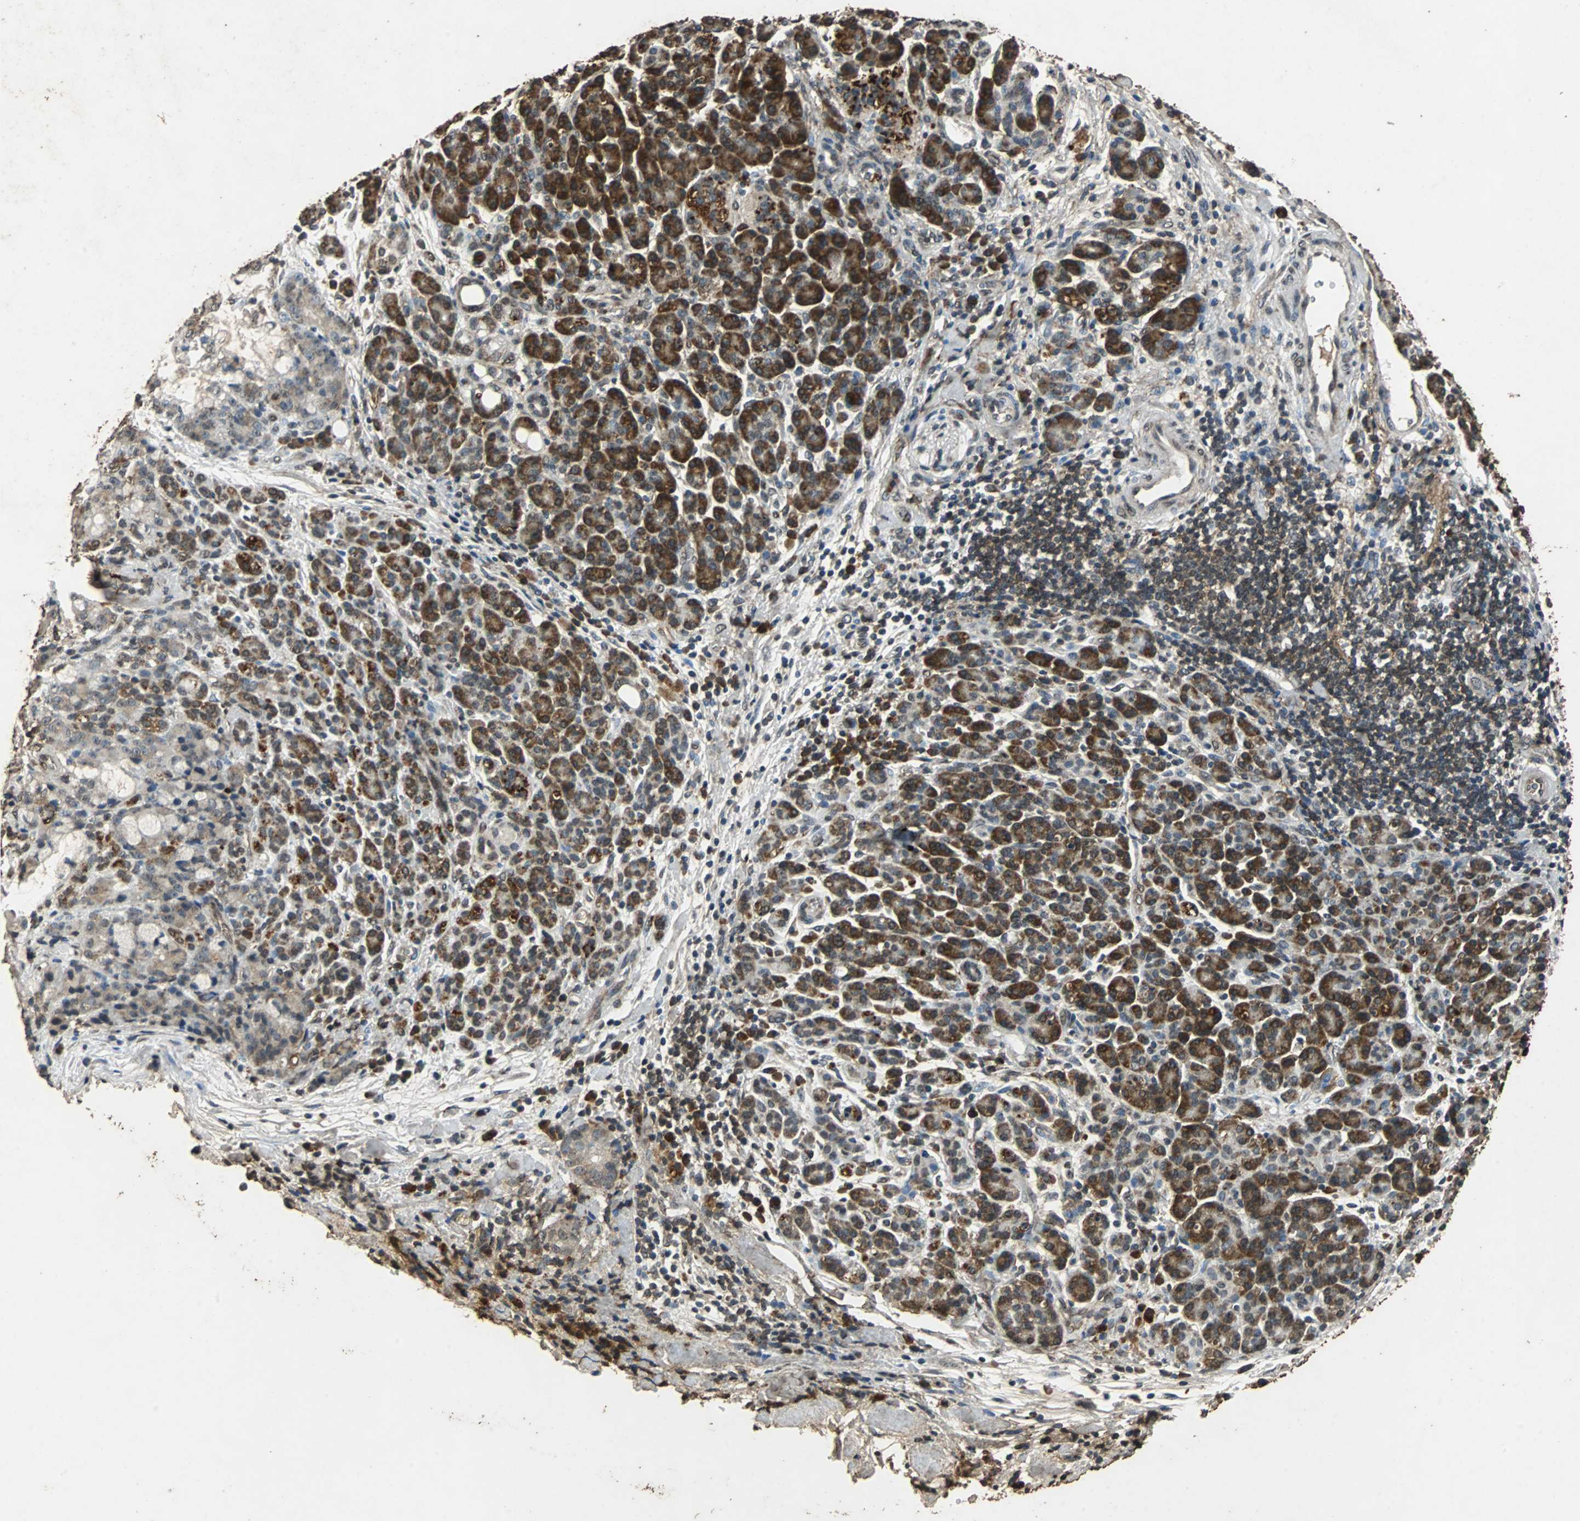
{"staining": {"intensity": "strong", "quantity": "25%-75%", "location": "cytoplasmic/membranous"}, "tissue": "pancreatic cancer", "cell_type": "Tumor cells", "image_type": "cancer", "snomed": [{"axis": "morphology", "description": "Adenocarcinoma, NOS"}, {"axis": "topography", "description": "Pancreas"}], "caption": "Pancreatic cancer stained with immunohistochemistry (IHC) reveals strong cytoplasmic/membranous positivity in approximately 25%-75% of tumor cells.", "gene": "NAA10", "patient": {"sex": "female", "age": 73}}